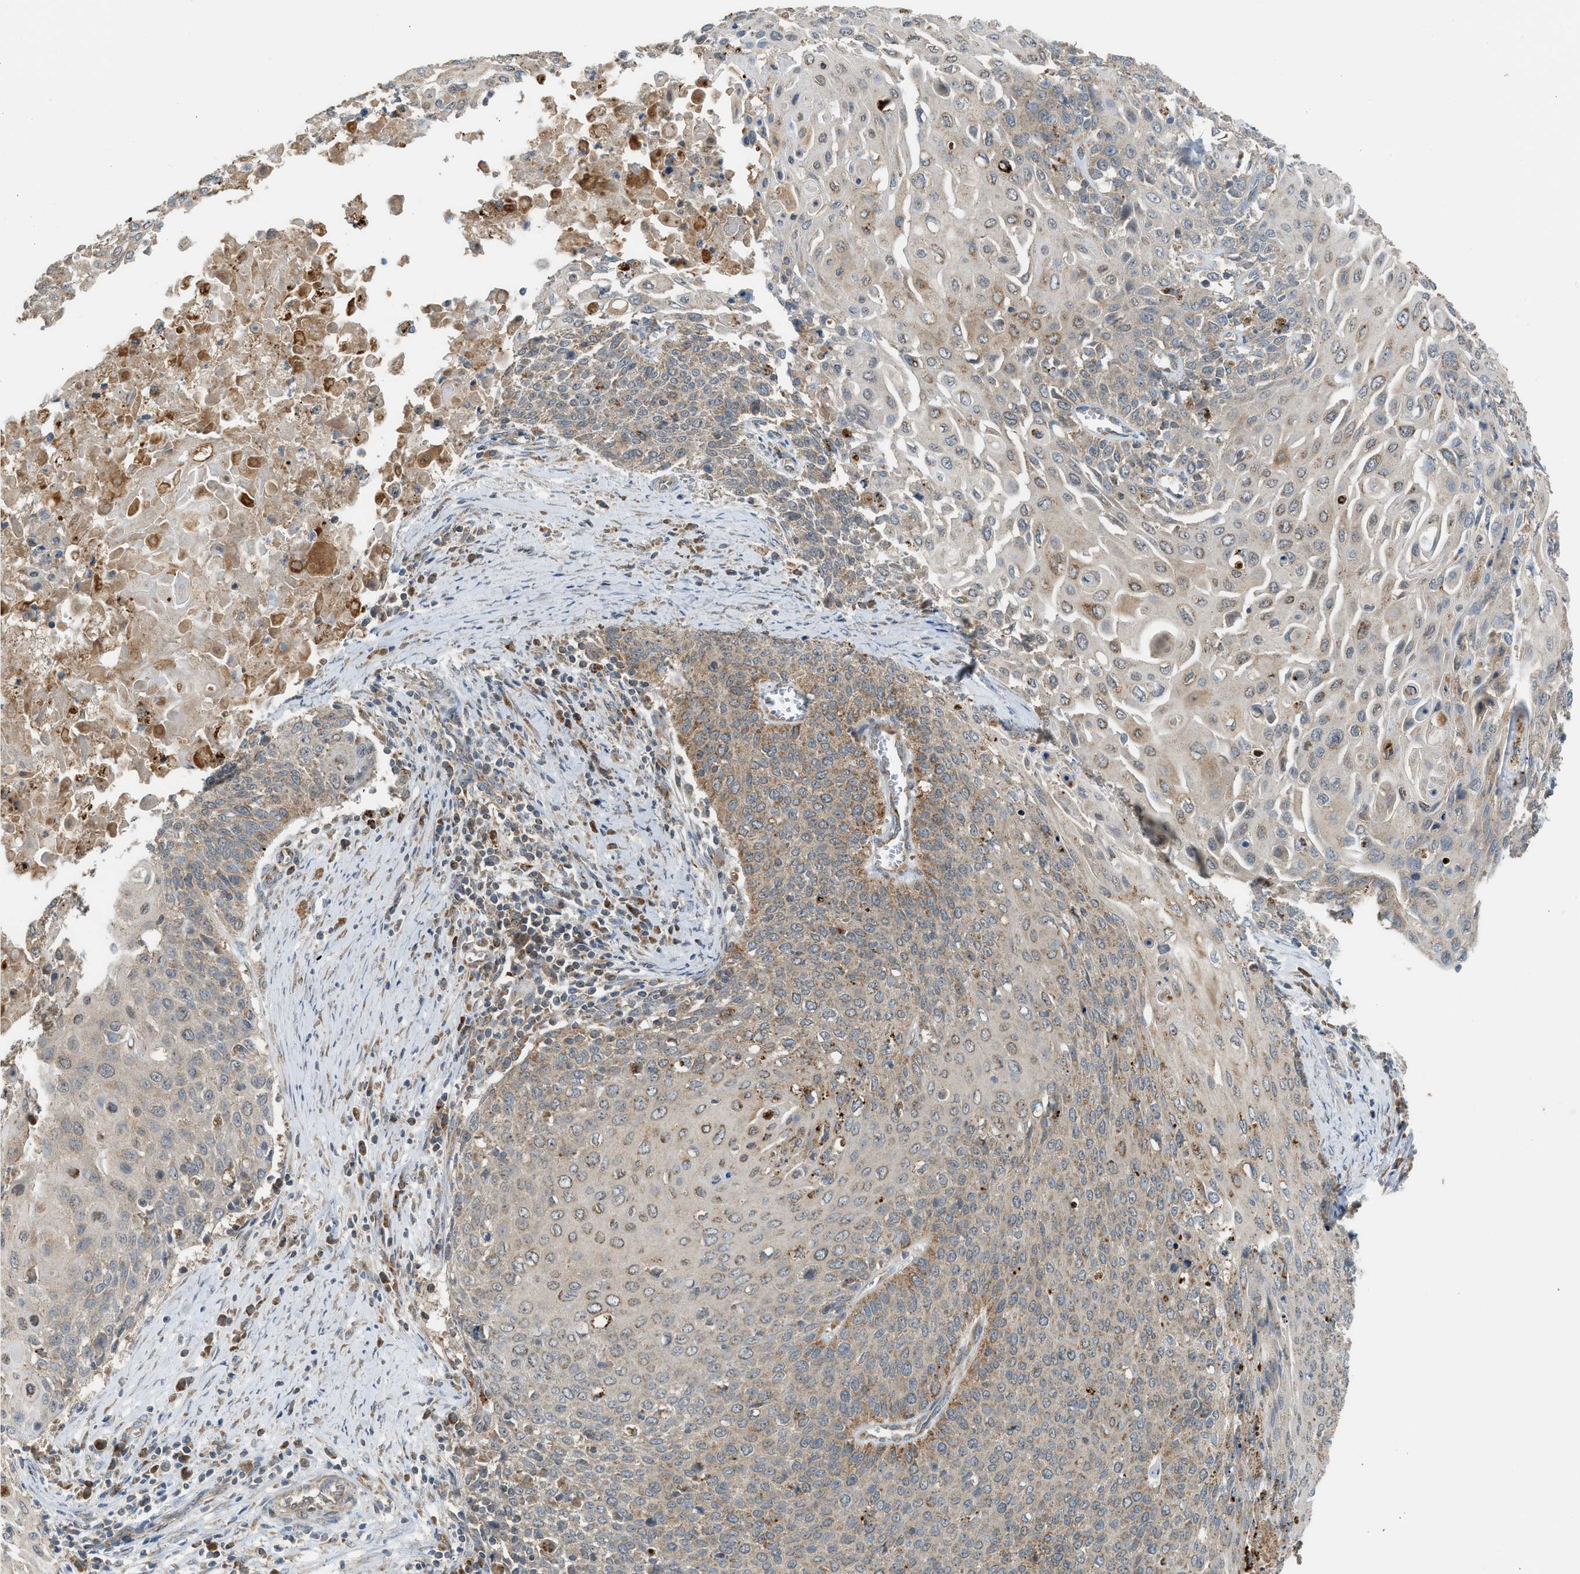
{"staining": {"intensity": "weak", "quantity": ">75%", "location": "cytoplasmic/membranous"}, "tissue": "cervical cancer", "cell_type": "Tumor cells", "image_type": "cancer", "snomed": [{"axis": "morphology", "description": "Squamous cell carcinoma, NOS"}, {"axis": "topography", "description": "Cervix"}], "caption": "This histopathology image demonstrates immunohistochemistry staining of cervical cancer, with low weak cytoplasmic/membranous expression in about >75% of tumor cells.", "gene": "STARD3", "patient": {"sex": "female", "age": 39}}